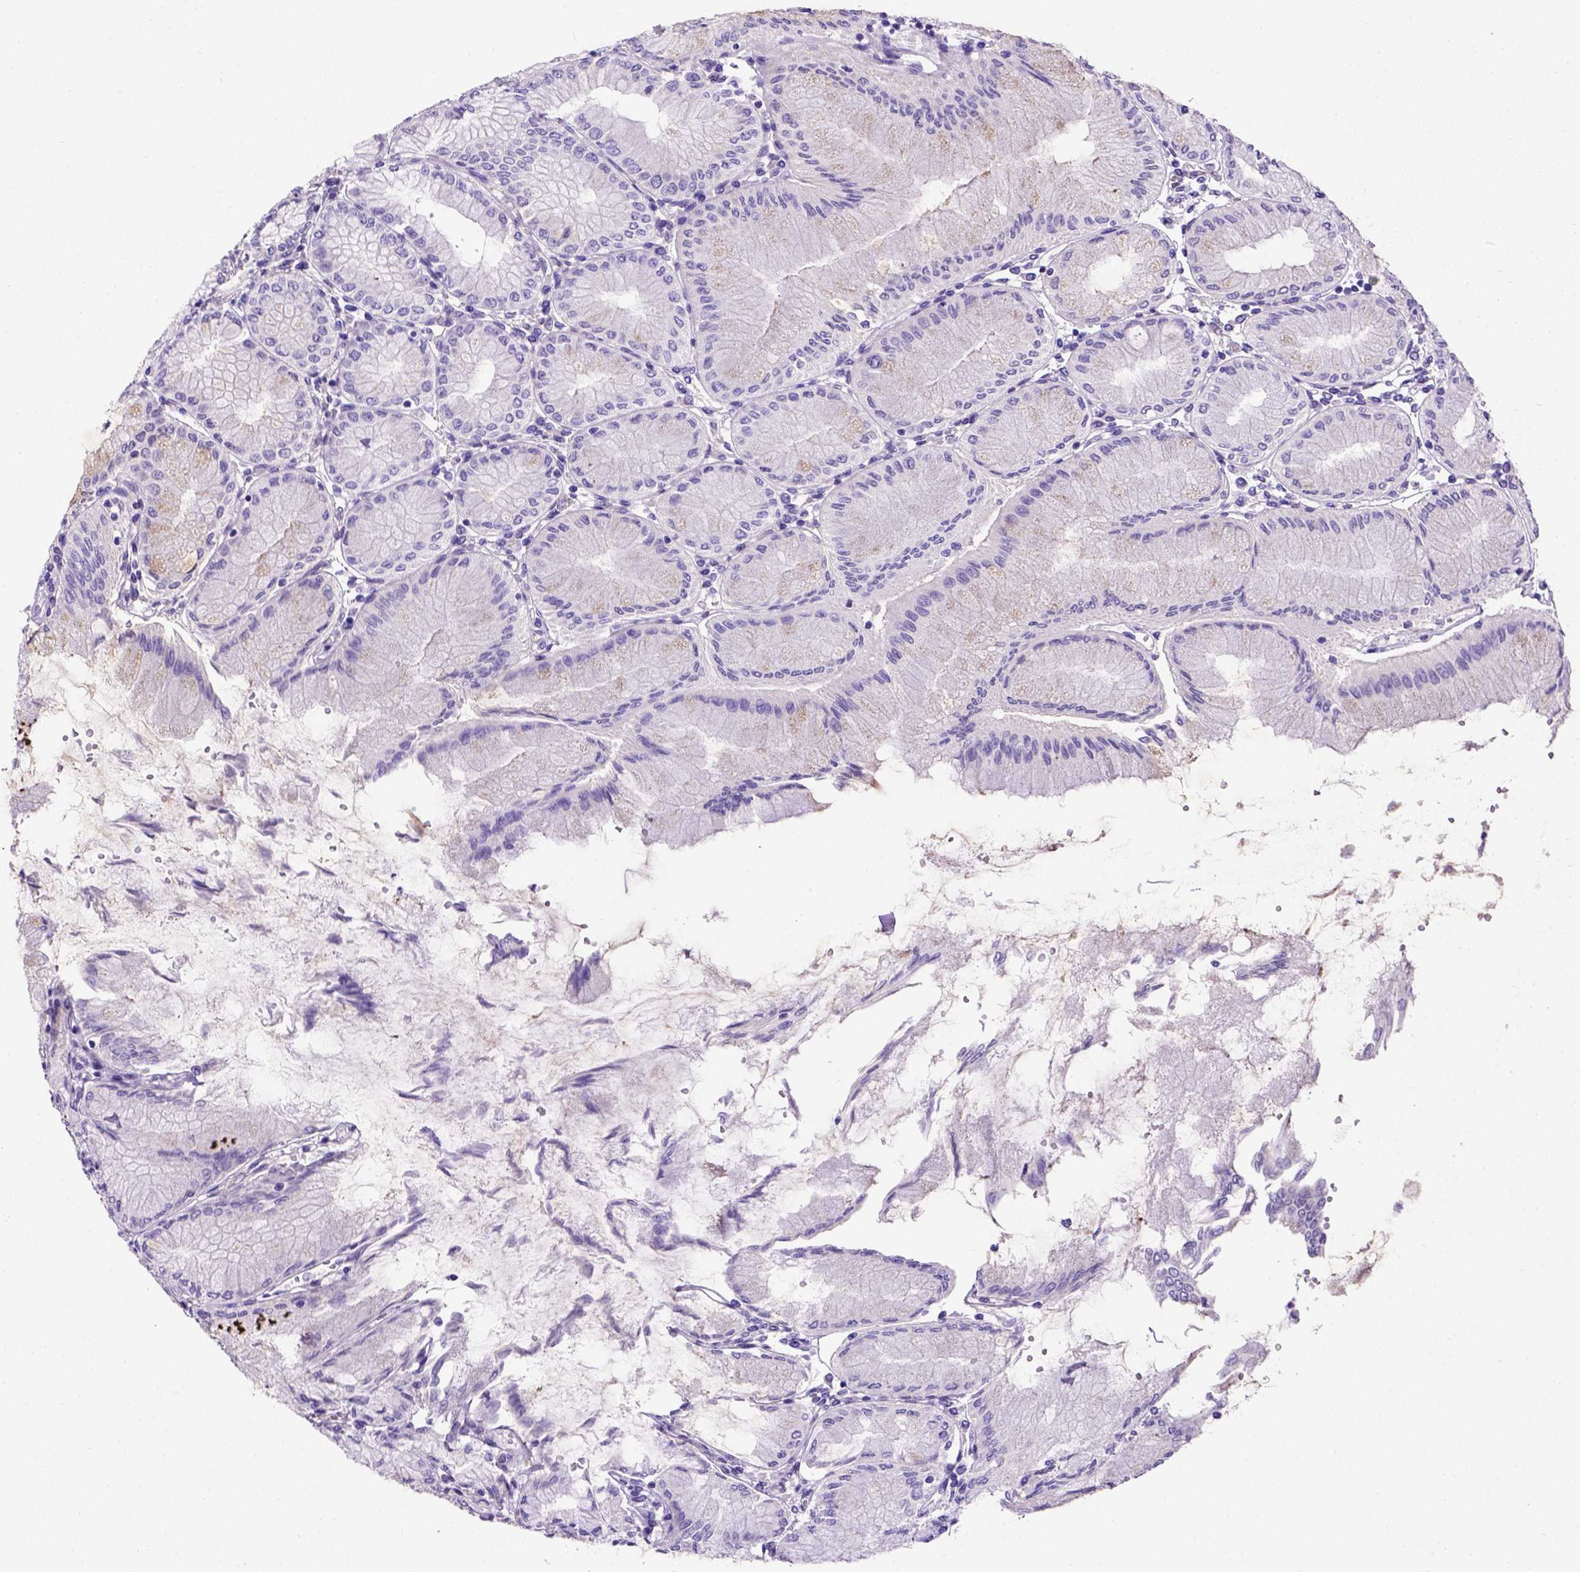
{"staining": {"intensity": "negative", "quantity": "none", "location": "none"}, "tissue": "stomach", "cell_type": "Glandular cells", "image_type": "normal", "snomed": [{"axis": "morphology", "description": "Normal tissue, NOS"}, {"axis": "topography", "description": "Skeletal muscle"}, {"axis": "topography", "description": "Stomach"}], "caption": "Immunohistochemical staining of unremarkable human stomach reveals no significant staining in glandular cells.", "gene": "PTGES", "patient": {"sex": "female", "age": 57}}